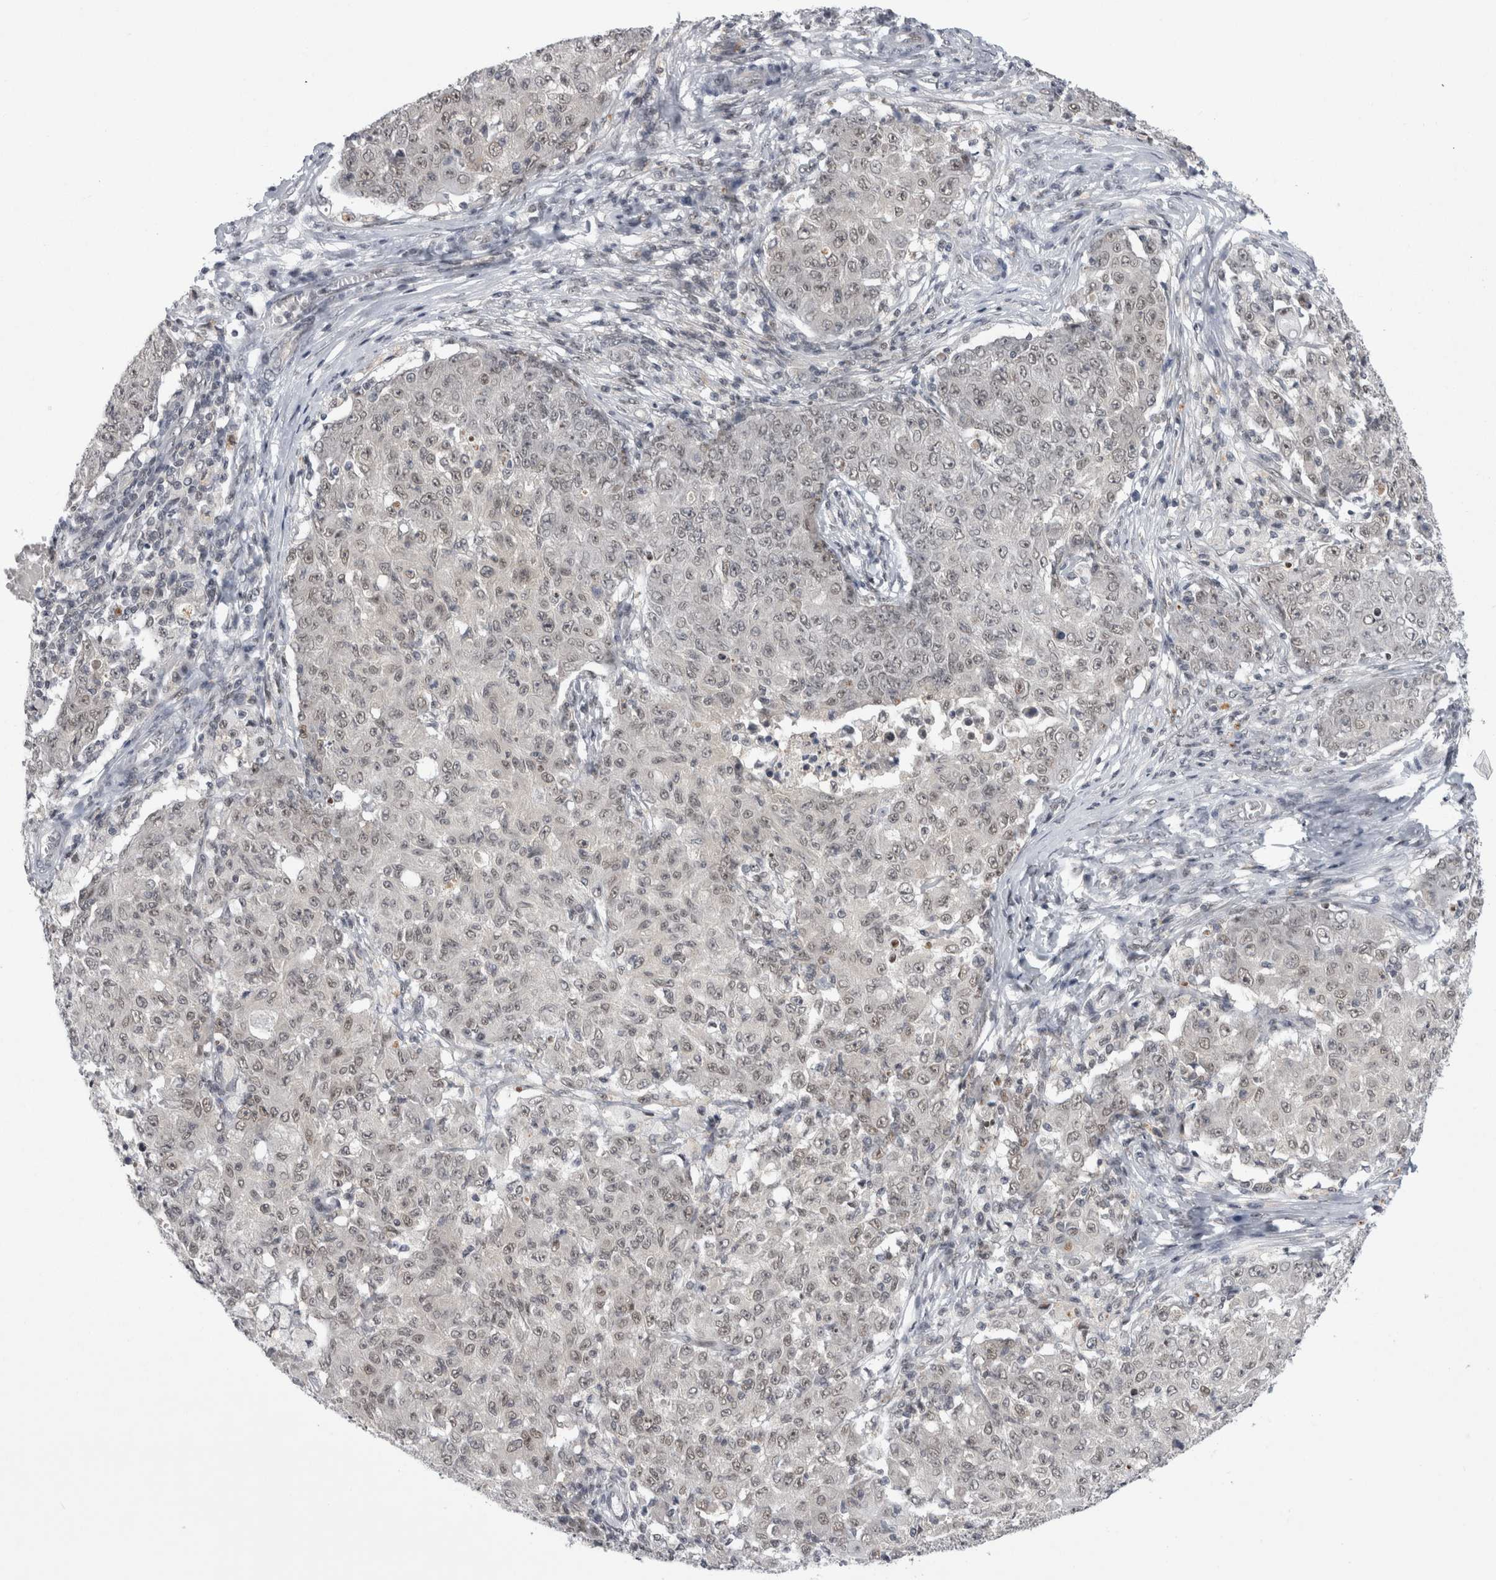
{"staining": {"intensity": "weak", "quantity": ">75%", "location": "nuclear"}, "tissue": "ovarian cancer", "cell_type": "Tumor cells", "image_type": "cancer", "snomed": [{"axis": "morphology", "description": "Carcinoma, endometroid"}, {"axis": "topography", "description": "Ovary"}], "caption": "There is low levels of weak nuclear staining in tumor cells of ovarian cancer (endometroid carcinoma), as demonstrated by immunohistochemical staining (brown color).", "gene": "PSMB2", "patient": {"sex": "female", "age": 42}}